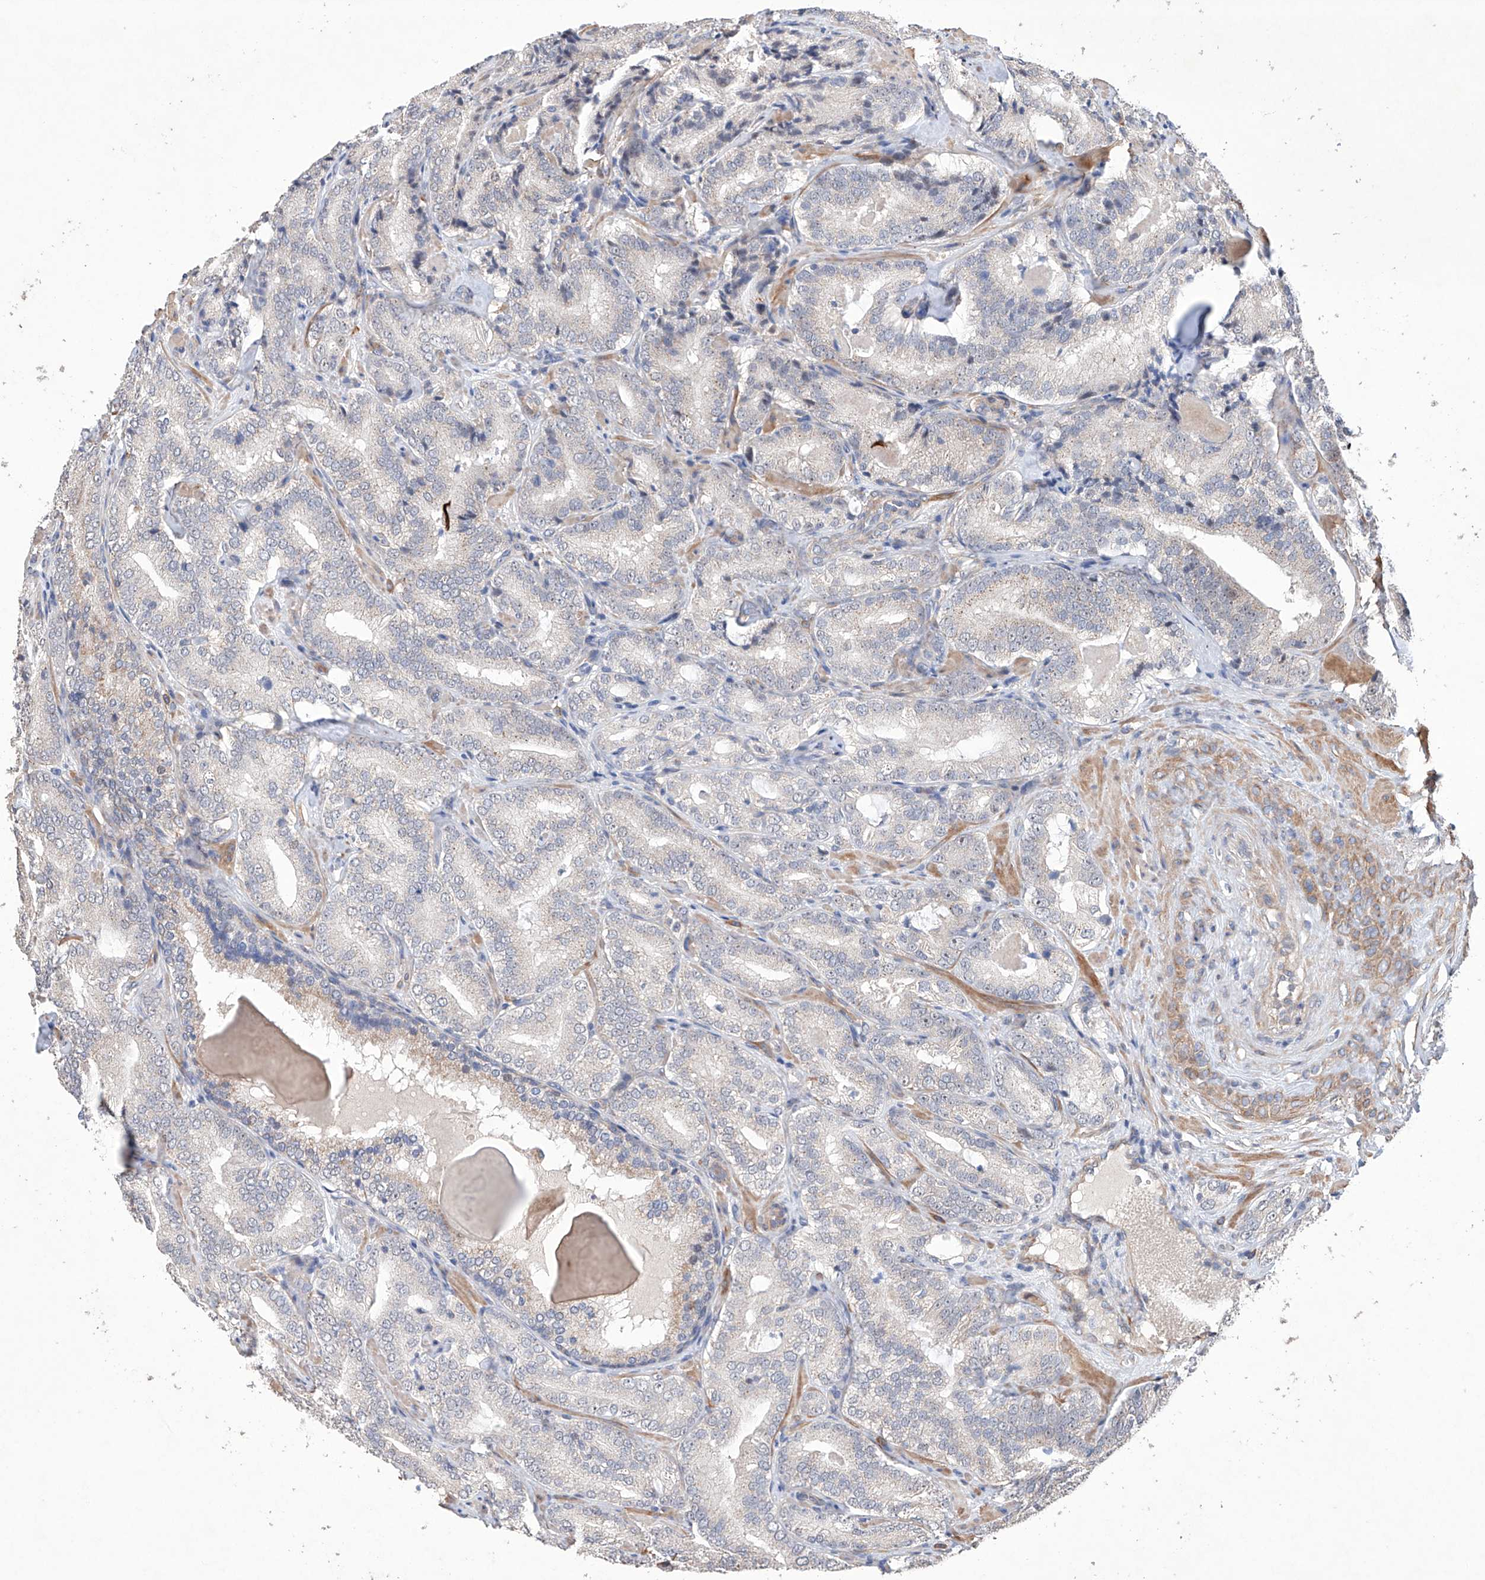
{"staining": {"intensity": "weak", "quantity": "25%-75%", "location": "cytoplasmic/membranous,nuclear"}, "tissue": "prostate cancer", "cell_type": "Tumor cells", "image_type": "cancer", "snomed": [{"axis": "morphology", "description": "Adenocarcinoma, High grade"}, {"axis": "topography", "description": "Prostate"}], "caption": "Tumor cells reveal weak cytoplasmic/membranous and nuclear positivity in approximately 25%-75% of cells in high-grade adenocarcinoma (prostate).", "gene": "AFG1L", "patient": {"sex": "male", "age": 57}}